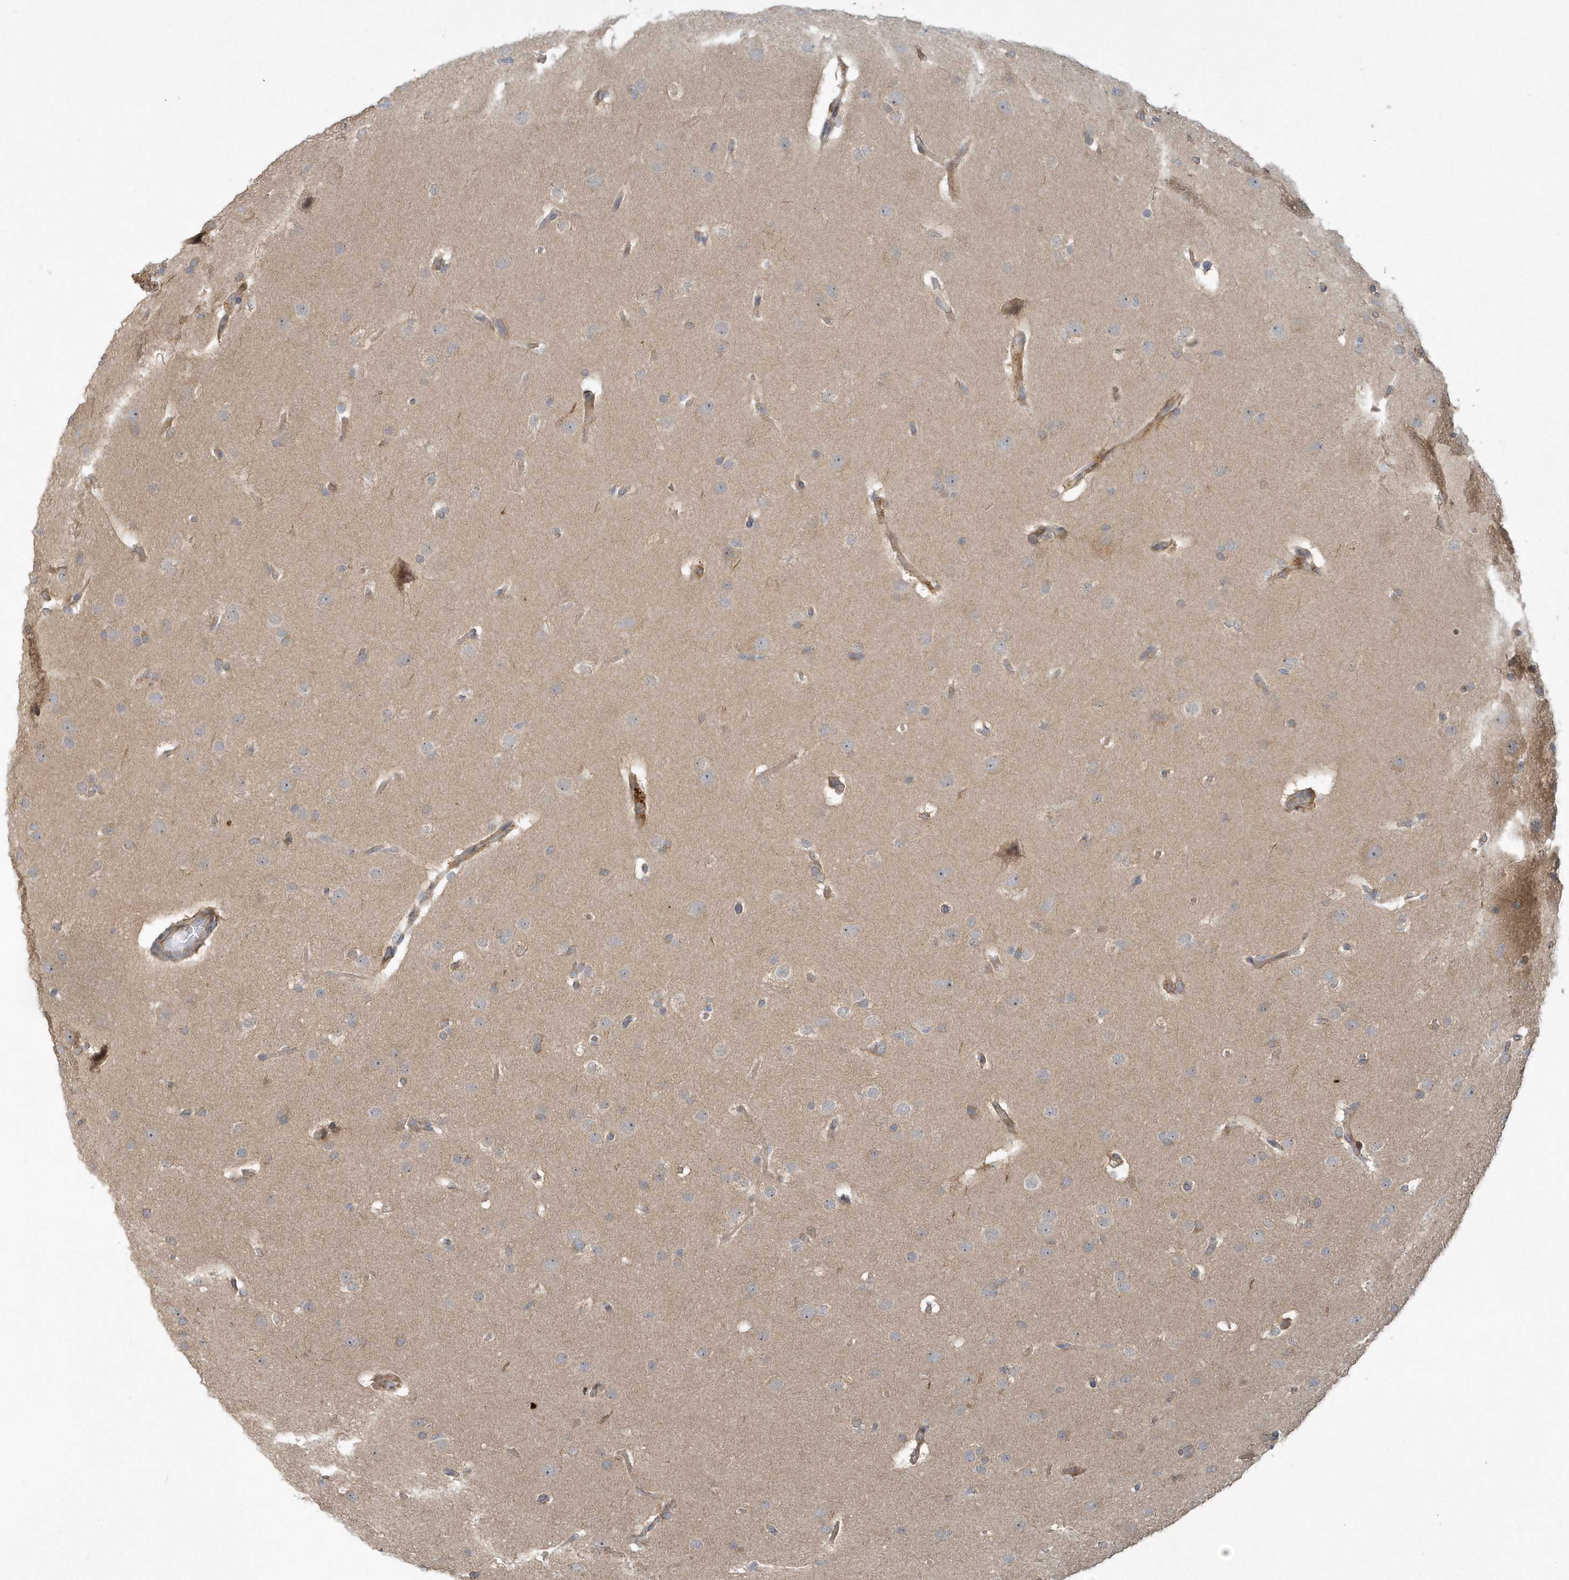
{"staining": {"intensity": "weak", "quantity": "<25%", "location": "cytoplasmic/membranous"}, "tissue": "glioma", "cell_type": "Tumor cells", "image_type": "cancer", "snomed": [{"axis": "morphology", "description": "Glioma, malignant, Low grade"}, {"axis": "topography", "description": "Brain"}], "caption": "A high-resolution micrograph shows immunohistochemistry (IHC) staining of malignant glioma (low-grade), which exhibits no significant staining in tumor cells.", "gene": "THG1L", "patient": {"sex": "female", "age": 37}}